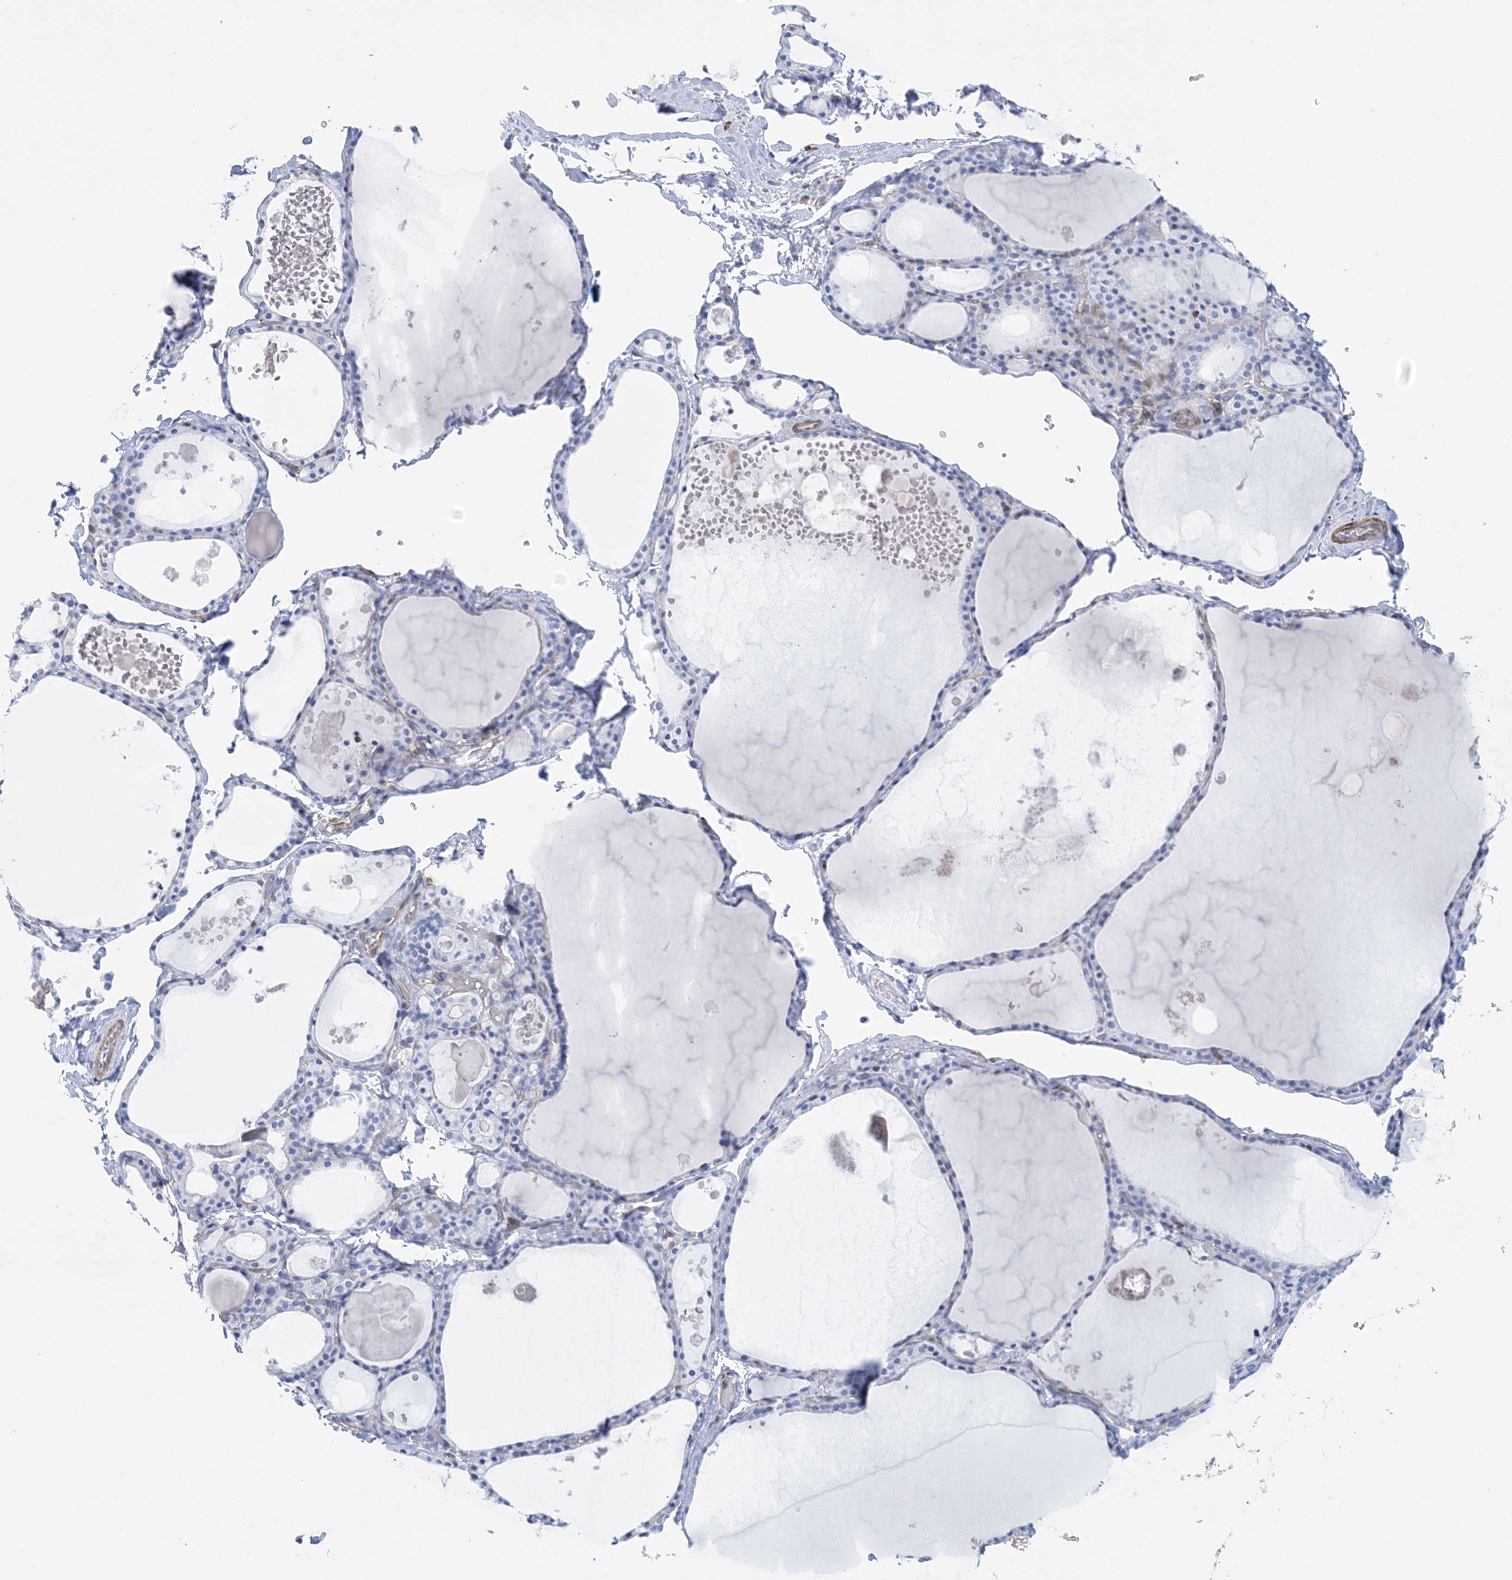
{"staining": {"intensity": "negative", "quantity": "none", "location": "none"}, "tissue": "thyroid gland", "cell_type": "Glandular cells", "image_type": "normal", "snomed": [{"axis": "morphology", "description": "Normal tissue, NOS"}, {"axis": "topography", "description": "Thyroid gland"}], "caption": "Human thyroid gland stained for a protein using immunohistochemistry displays no staining in glandular cells.", "gene": "C11orf21", "patient": {"sex": "male", "age": 56}}